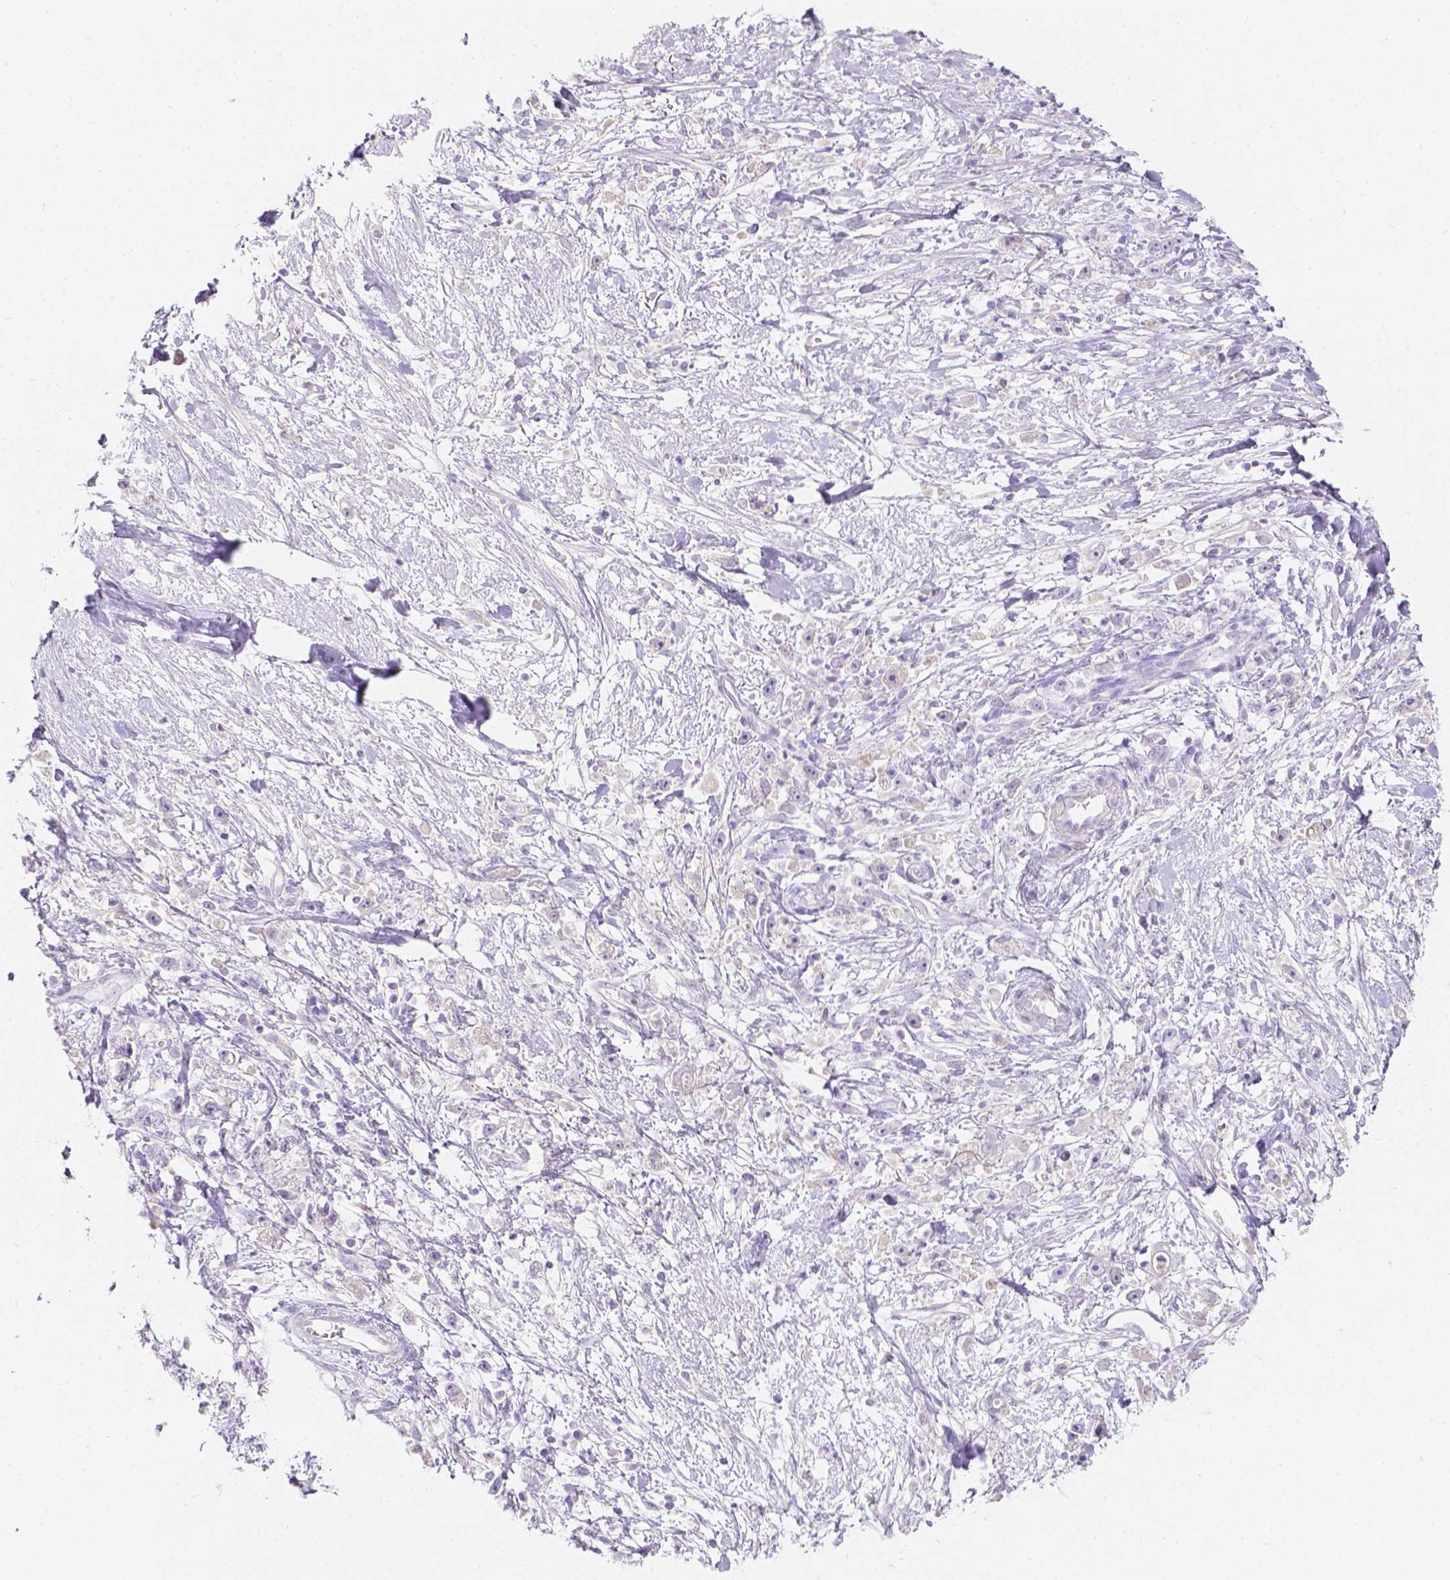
{"staining": {"intensity": "negative", "quantity": "none", "location": "none"}, "tissue": "stomach cancer", "cell_type": "Tumor cells", "image_type": "cancer", "snomed": [{"axis": "morphology", "description": "Adenocarcinoma, NOS"}, {"axis": "topography", "description": "Stomach"}], "caption": "High magnification brightfield microscopy of stomach cancer stained with DAB (brown) and counterstained with hematoxylin (blue): tumor cells show no significant expression.", "gene": "GAL3ST2", "patient": {"sex": "female", "age": 59}}